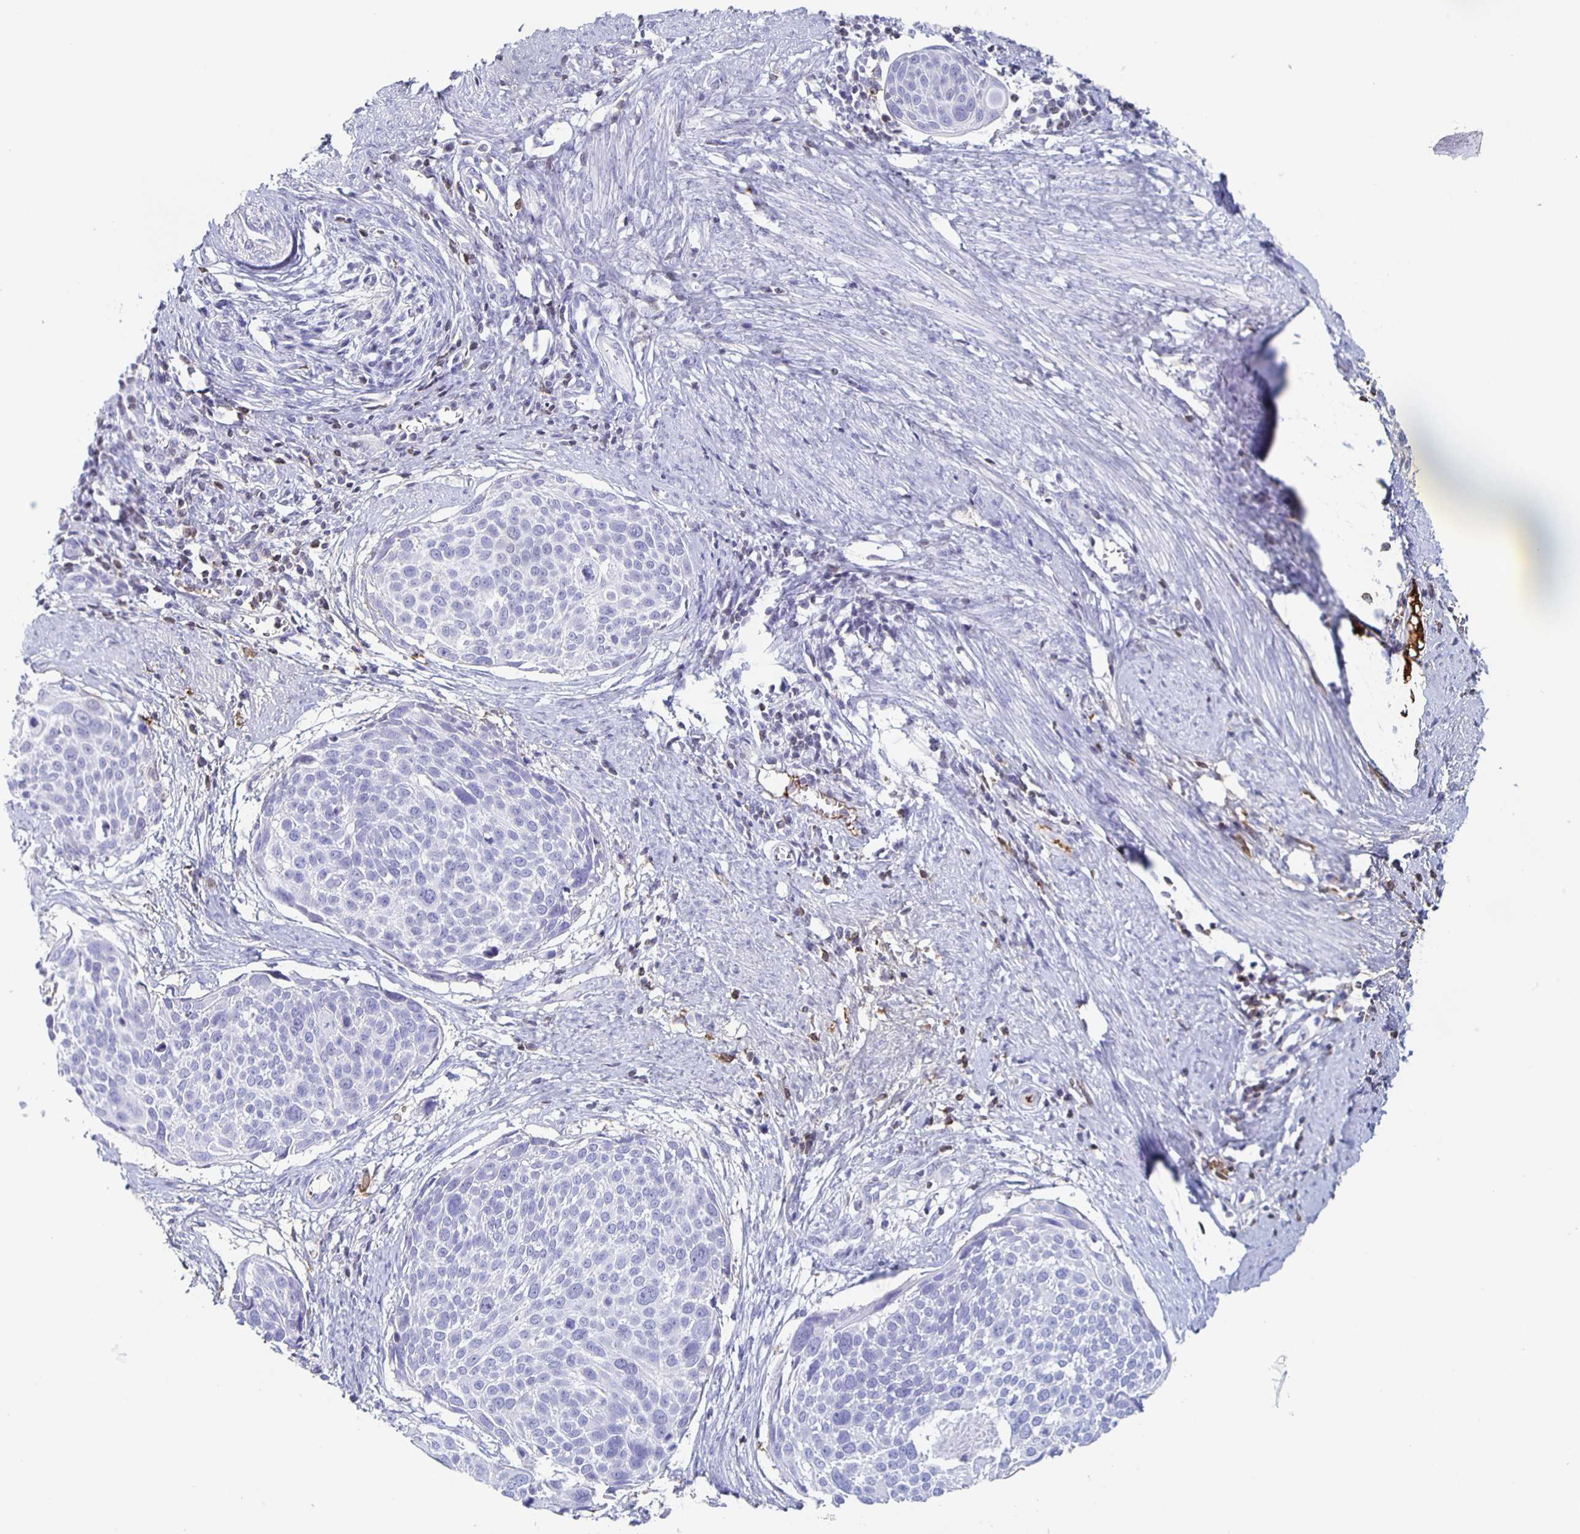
{"staining": {"intensity": "negative", "quantity": "none", "location": "none"}, "tissue": "cervical cancer", "cell_type": "Tumor cells", "image_type": "cancer", "snomed": [{"axis": "morphology", "description": "Squamous cell carcinoma, NOS"}, {"axis": "topography", "description": "Cervix"}], "caption": "High power microscopy micrograph of an immunohistochemistry histopathology image of cervical cancer, revealing no significant expression in tumor cells. (Stains: DAB (3,3'-diaminobenzidine) IHC with hematoxylin counter stain, Microscopy: brightfield microscopy at high magnification).", "gene": "FGA", "patient": {"sex": "female", "age": 39}}